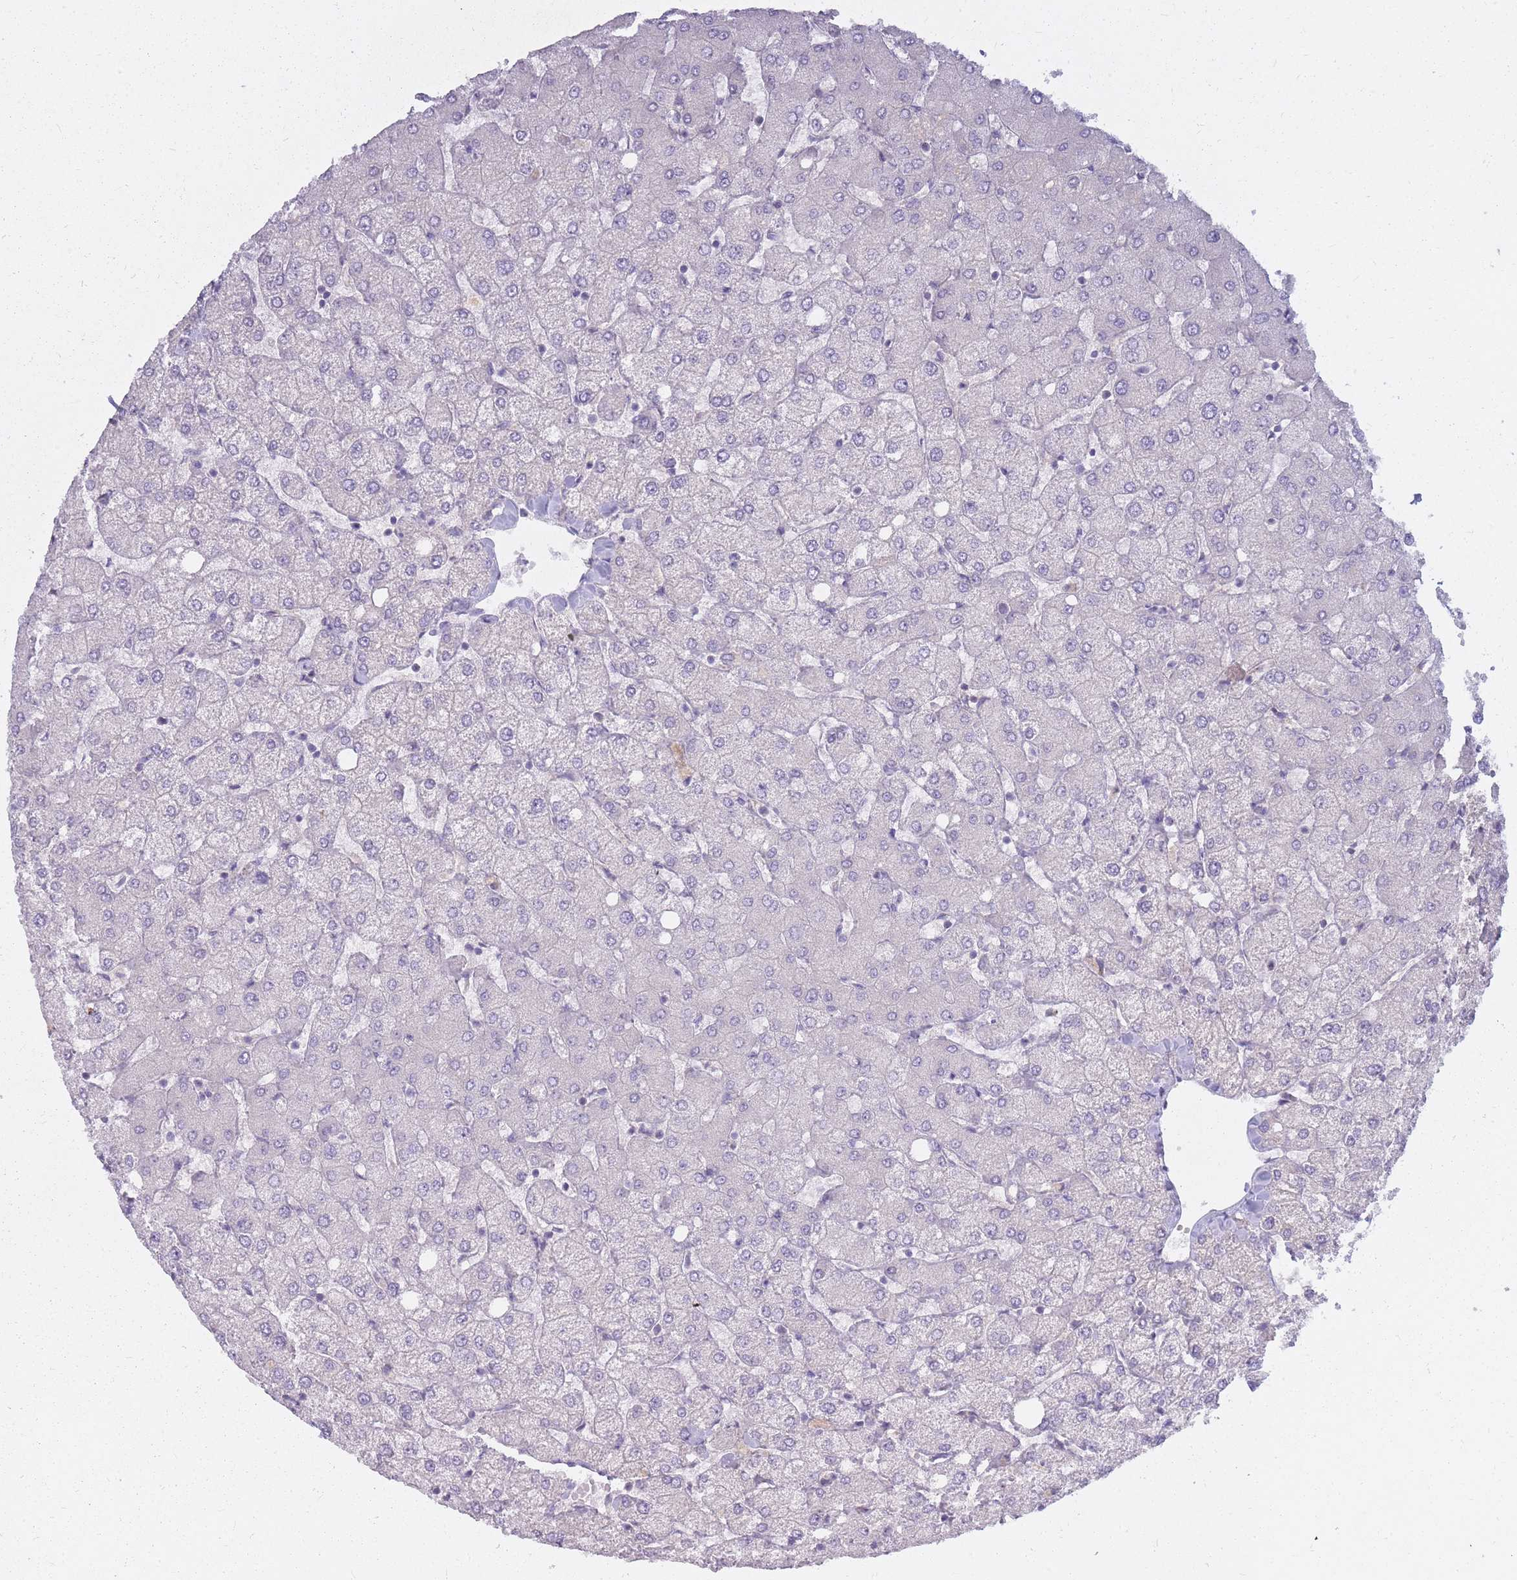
{"staining": {"intensity": "negative", "quantity": "none", "location": "none"}, "tissue": "liver", "cell_type": "Cholangiocytes", "image_type": "normal", "snomed": [{"axis": "morphology", "description": "Normal tissue, NOS"}, {"axis": "topography", "description": "Liver"}], "caption": "Photomicrograph shows no protein staining in cholangiocytes of benign liver.", "gene": "ALKBH4", "patient": {"sex": "female", "age": 54}}